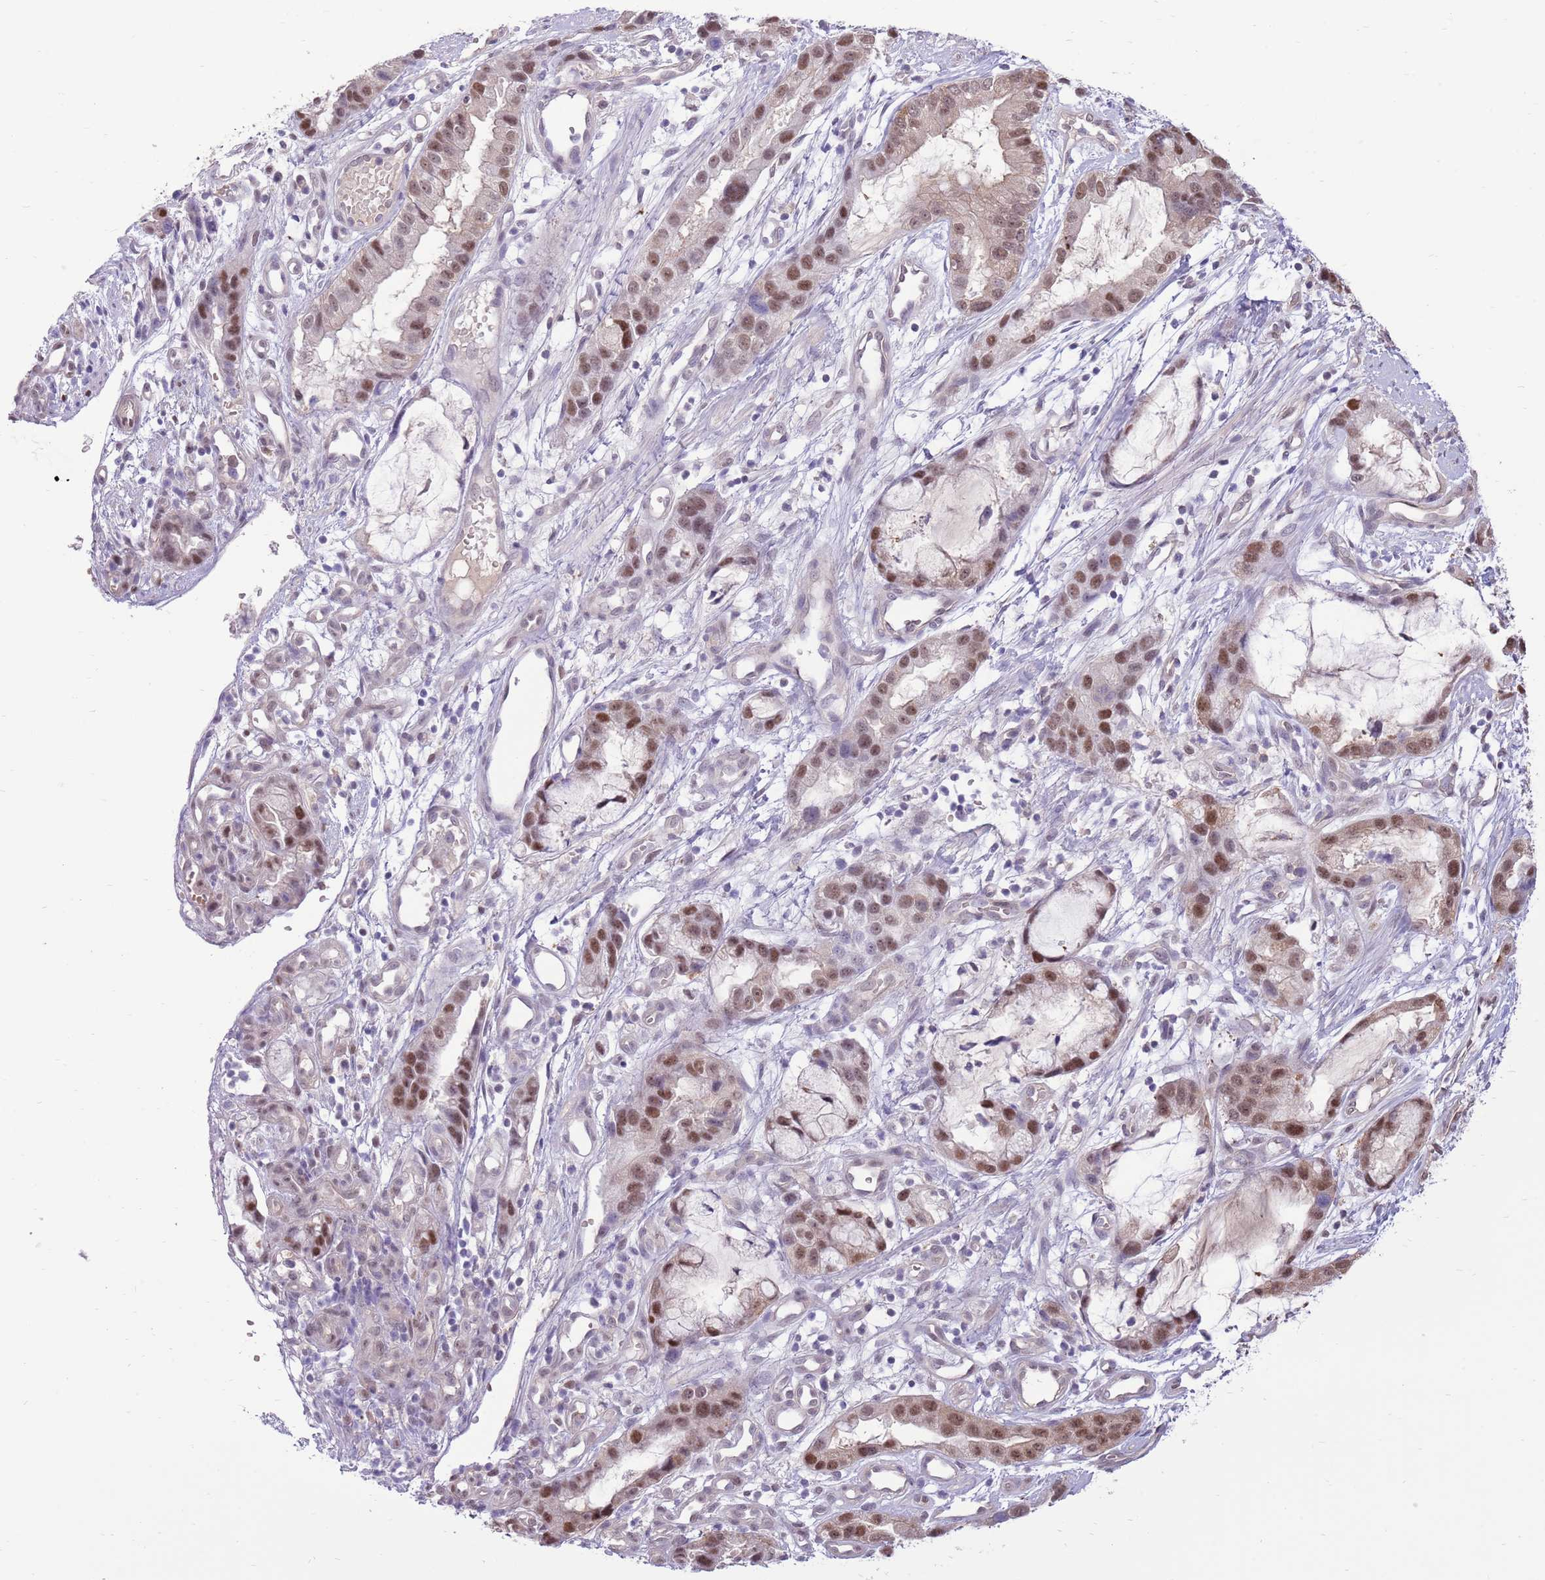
{"staining": {"intensity": "moderate", "quantity": ">75%", "location": "nuclear"}, "tissue": "stomach cancer", "cell_type": "Tumor cells", "image_type": "cancer", "snomed": [{"axis": "morphology", "description": "Adenocarcinoma, NOS"}, {"axis": "topography", "description": "Stomach"}], "caption": "Approximately >75% of tumor cells in human stomach adenocarcinoma display moderate nuclear protein staining as visualized by brown immunohistochemical staining.", "gene": "NSFL1C", "patient": {"sex": "male", "age": 55}}